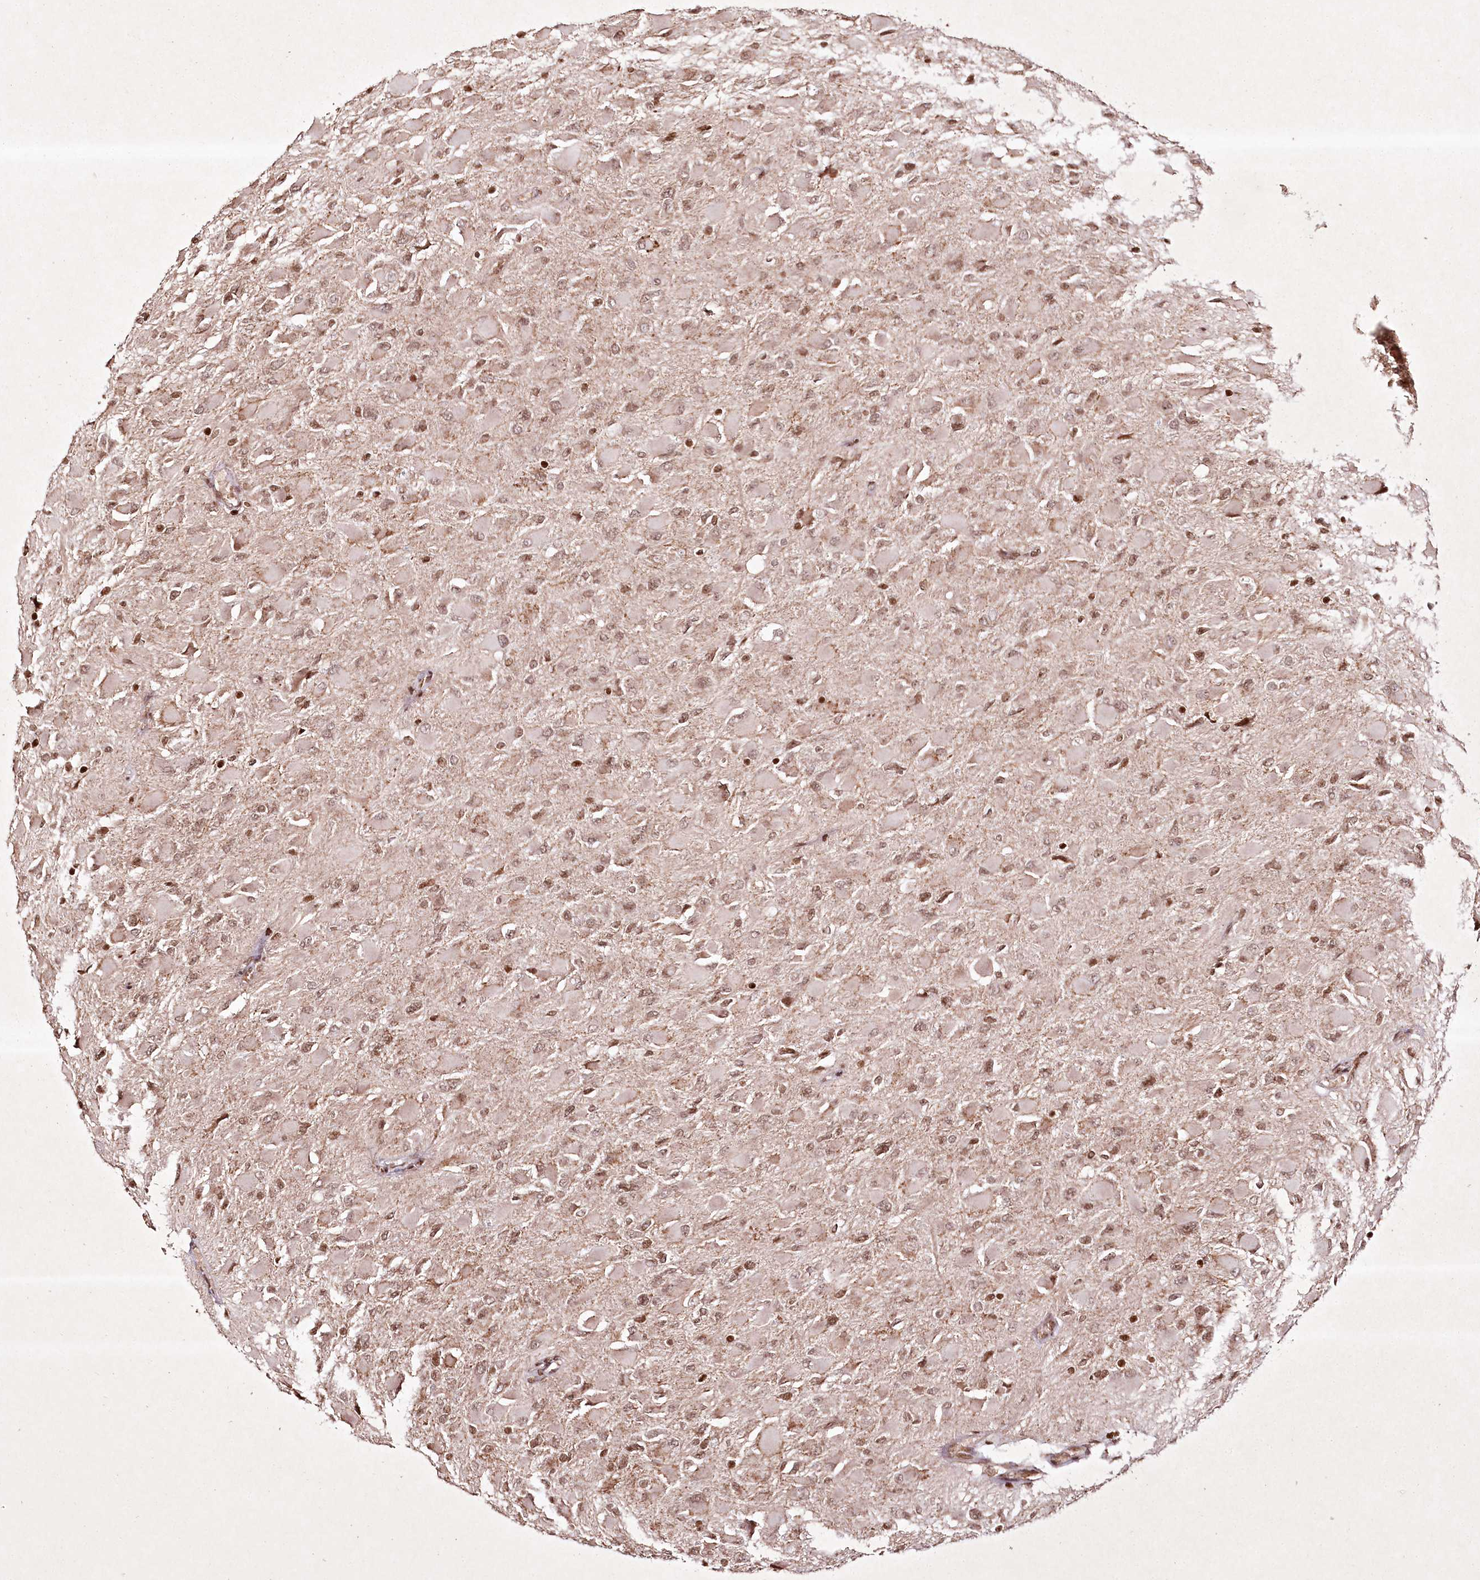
{"staining": {"intensity": "moderate", "quantity": "25%-75%", "location": "nuclear"}, "tissue": "glioma", "cell_type": "Tumor cells", "image_type": "cancer", "snomed": [{"axis": "morphology", "description": "Glioma, malignant, High grade"}, {"axis": "topography", "description": "Cerebral cortex"}], "caption": "This micrograph demonstrates immunohistochemistry (IHC) staining of human glioma, with medium moderate nuclear expression in about 25%-75% of tumor cells.", "gene": "CARM1", "patient": {"sex": "female", "age": 36}}